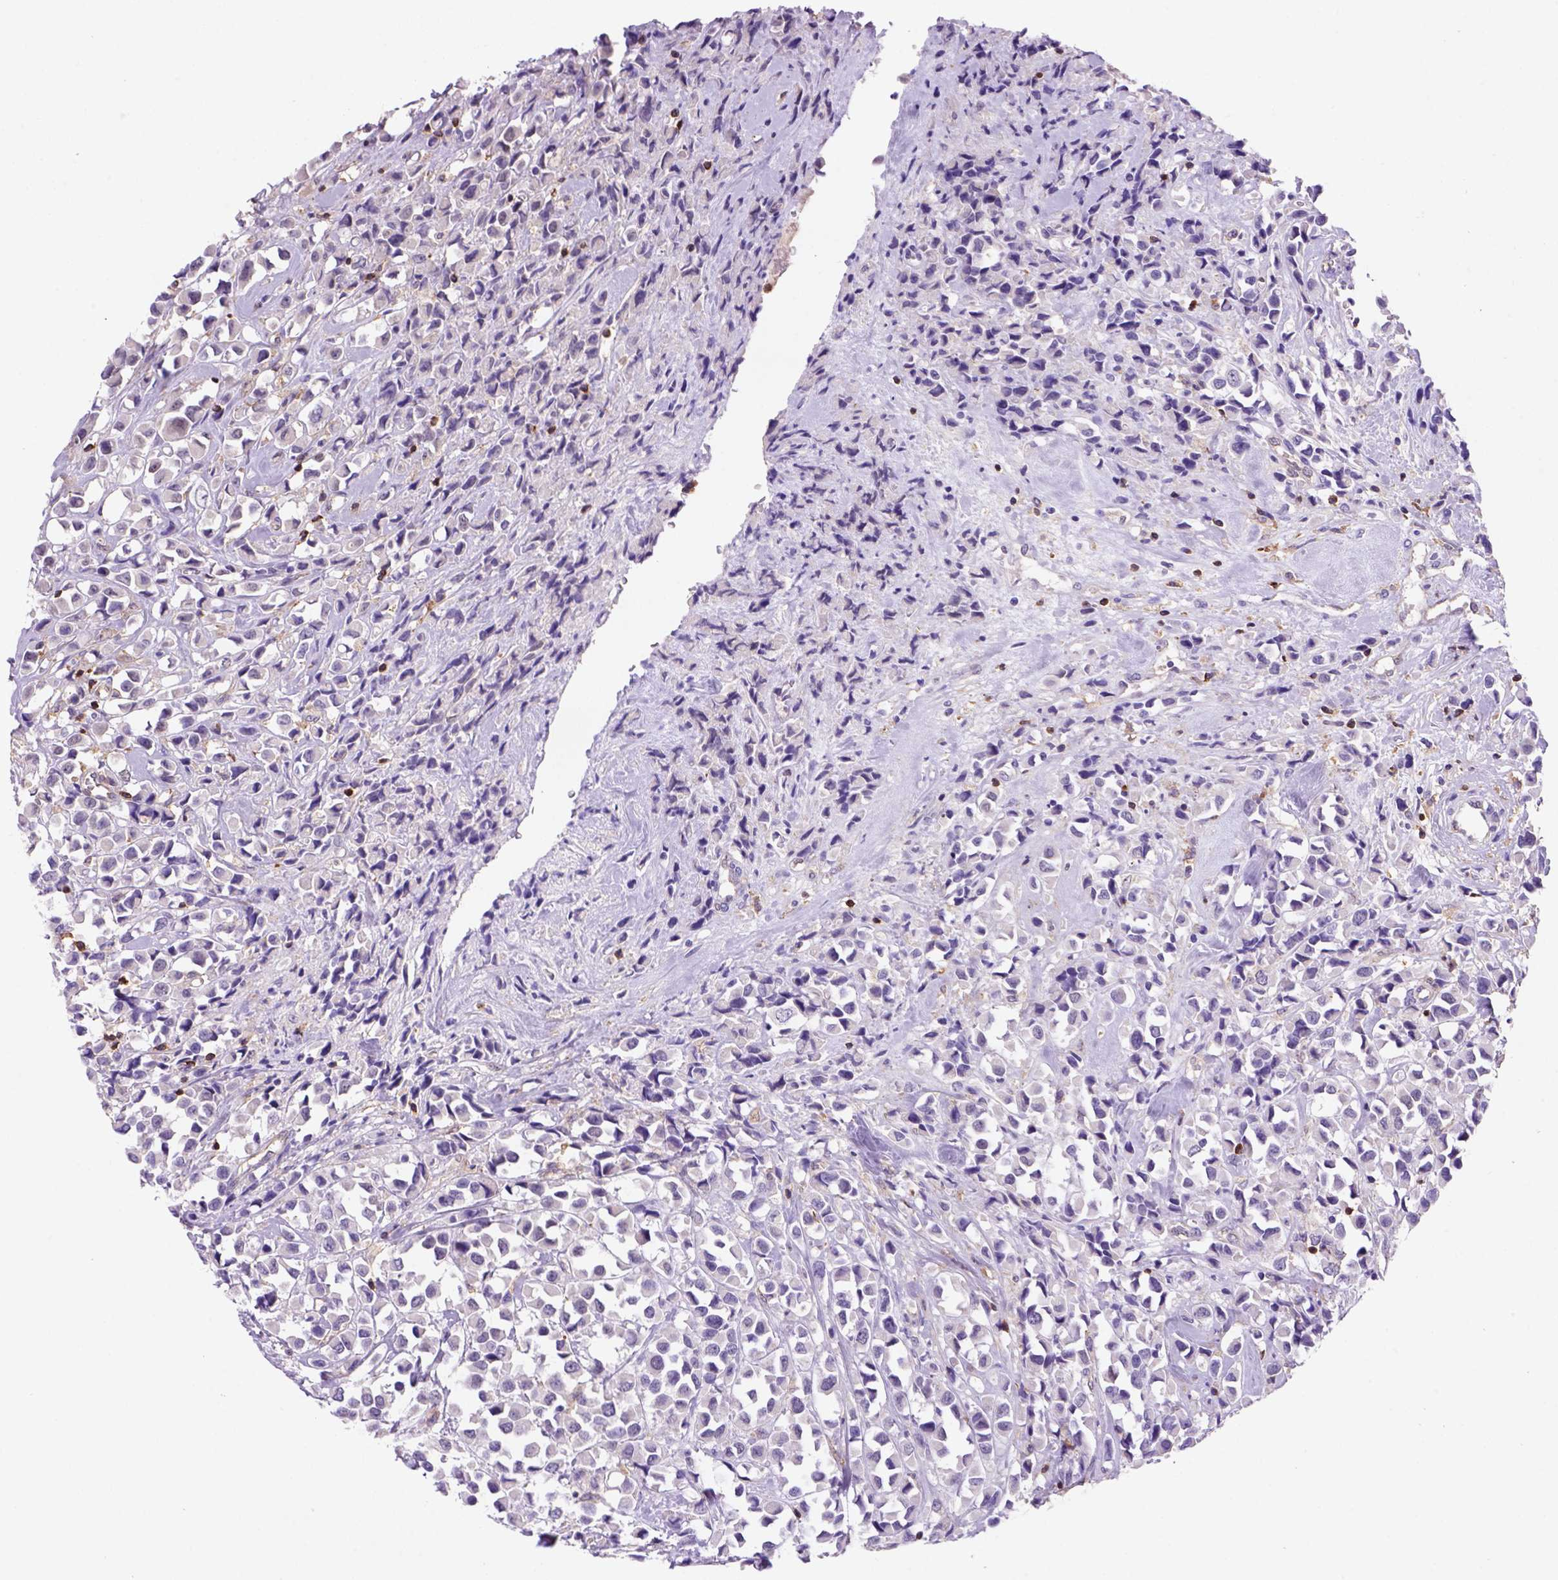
{"staining": {"intensity": "negative", "quantity": "none", "location": "none"}, "tissue": "breast cancer", "cell_type": "Tumor cells", "image_type": "cancer", "snomed": [{"axis": "morphology", "description": "Duct carcinoma"}, {"axis": "topography", "description": "Breast"}], "caption": "Breast cancer (infiltrating ductal carcinoma) was stained to show a protein in brown. There is no significant positivity in tumor cells. Nuclei are stained in blue.", "gene": "INPP5D", "patient": {"sex": "female", "age": 61}}